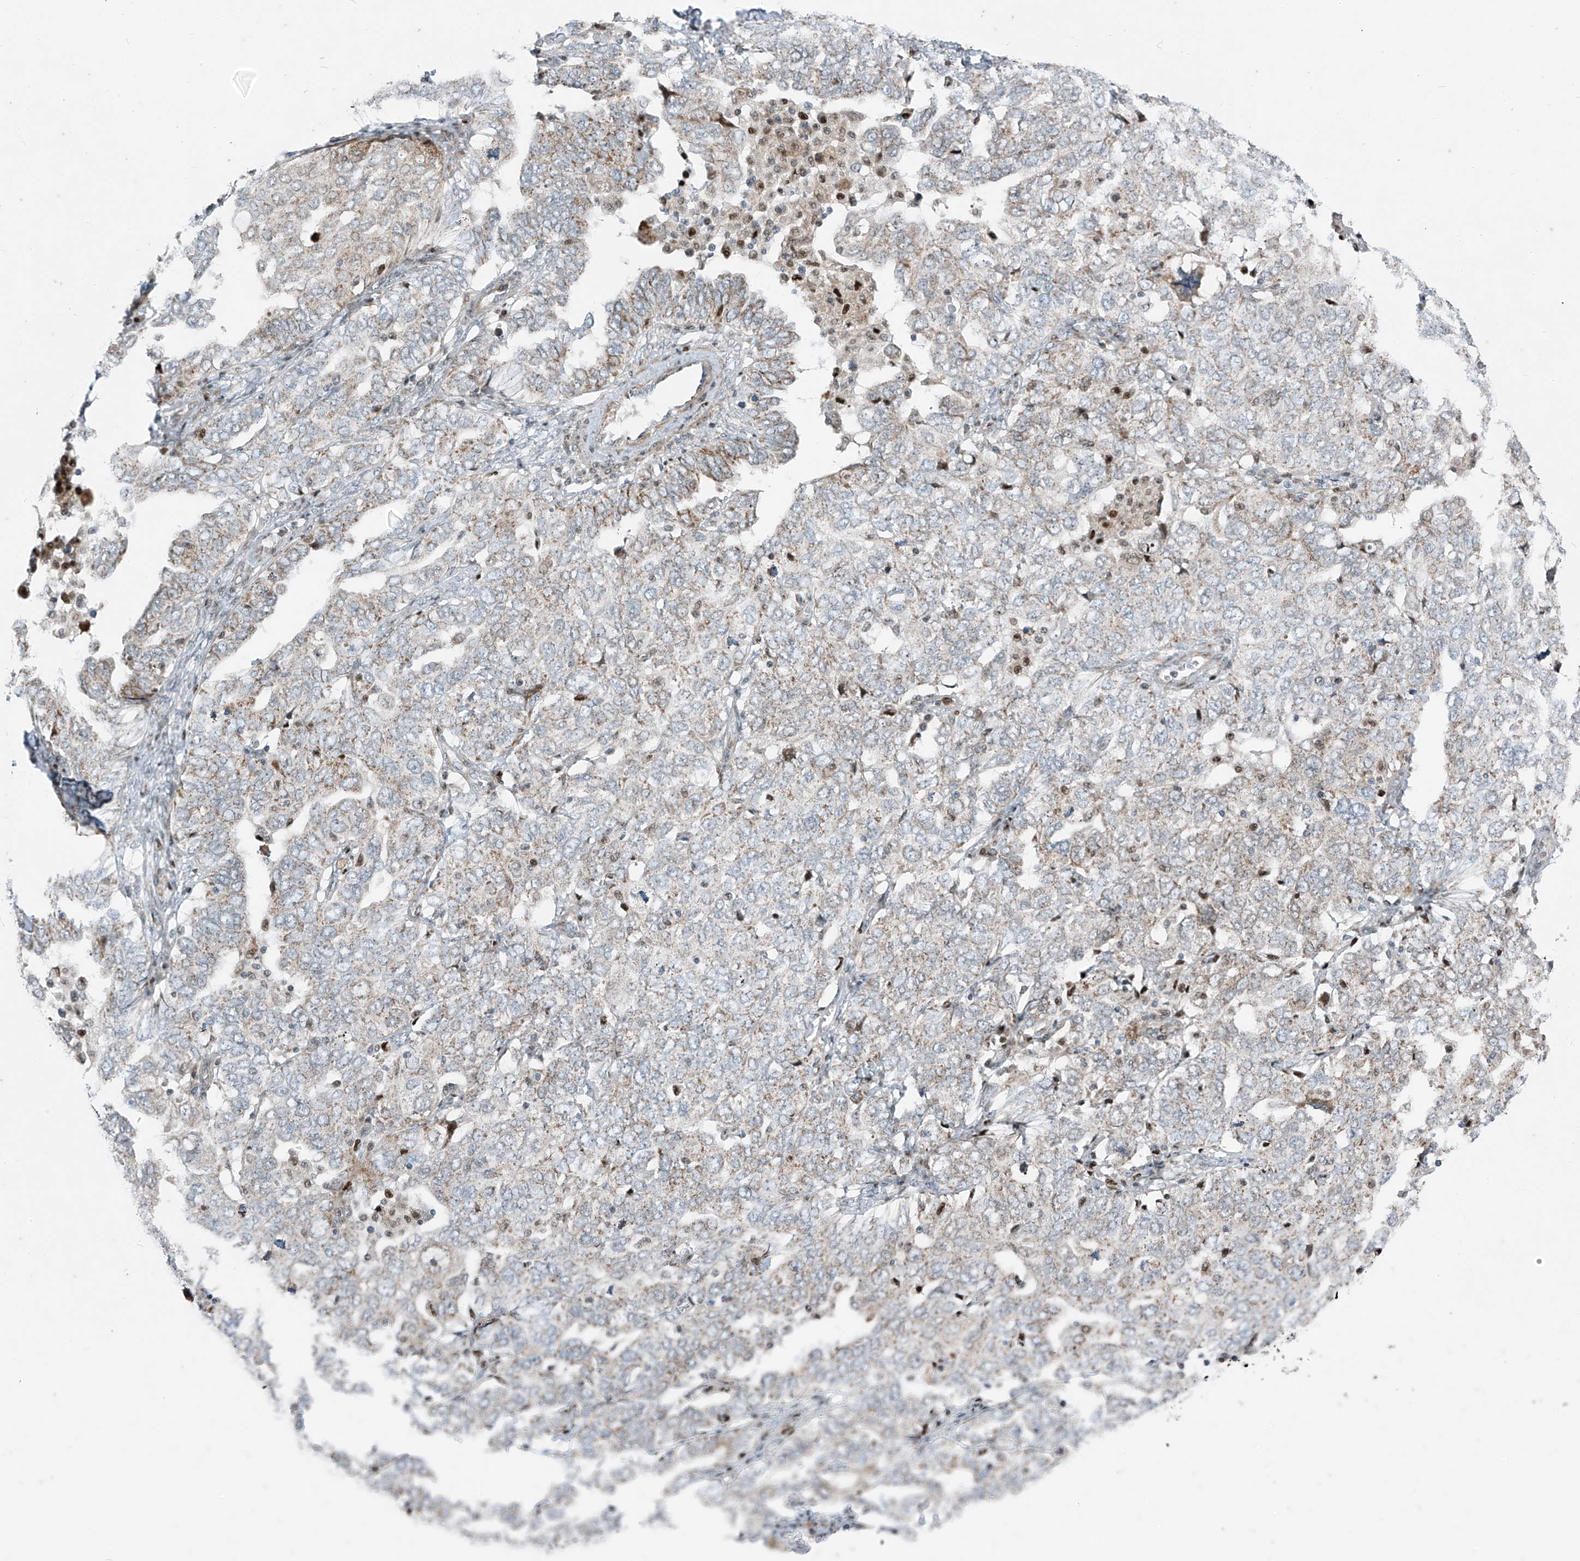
{"staining": {"intensity": "moderate", "quantity": "25%-75%", "location": "cytoplasmic/membranous"}, "tissue": "ovarian cancer", "cell_type": "Tumor cells", "image_type": "cancer", "snomed": [{"axis": "morphology", "description": "Carcinoma, endometroid"}, {"axis": "topography", "description": "Ovary"}], "caption": "This micrograph demonstrates ovarian endometroid carcinoma stained with IHC to label a protein in brown. The cytoplasmic/membranous of tumor cells show moderate positivity for the protein. Nuclei are counter-stained blue.", "gene": "PPCS", "patient": {"sex": "female", "age": 62}}